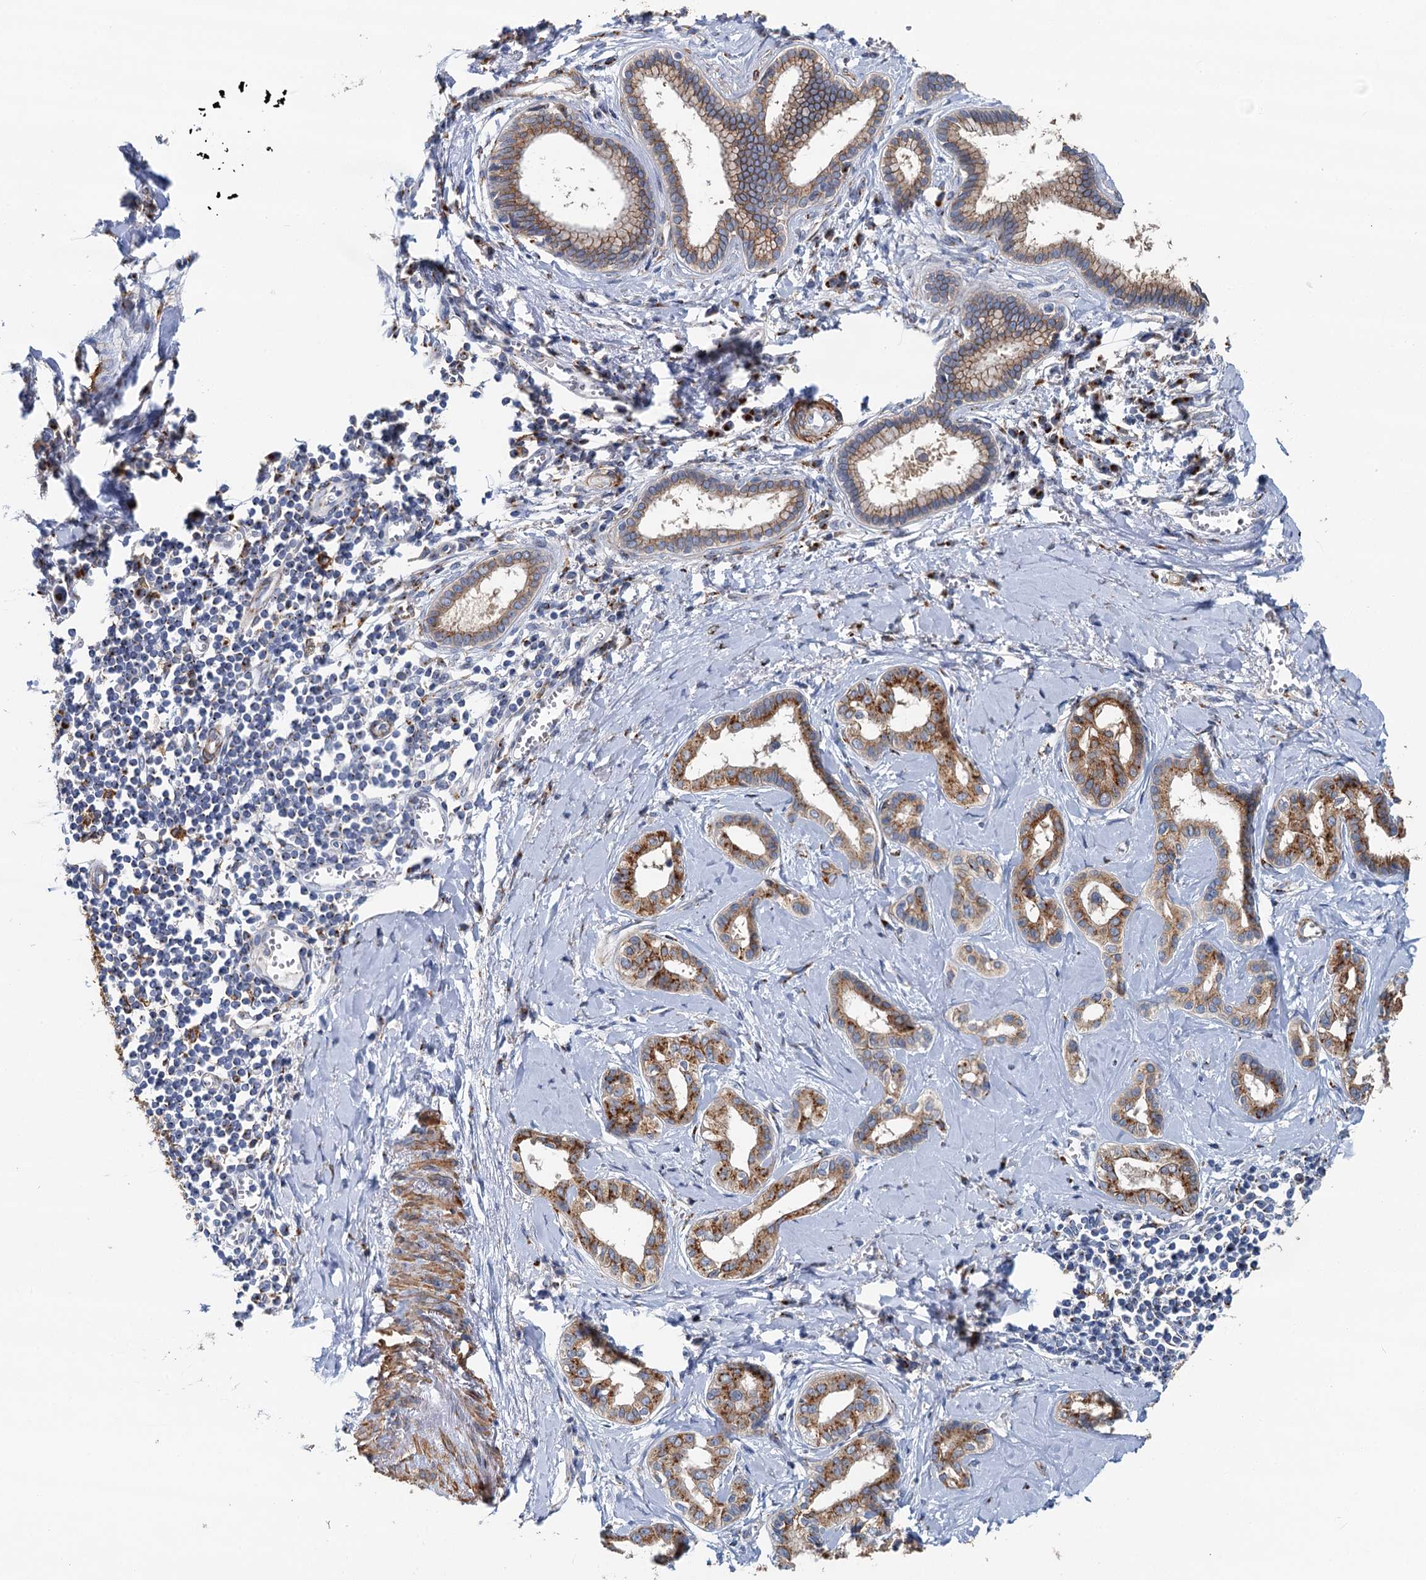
{"staining": {"intensity": "moderate", "quantity": ">75%", "location": "cytoplasmic/membranous"}, "tissue": "liver cancer", "cell_type": "Tumor cells", "image_type": "cancer", "snomed": [{"axis": "morphology", "description": "Cholangiocarcinoma"}, {"axis": "topography", "description": "Liver"}], "caption": "Immunohistochemical staining of human liver cancer reveals moderate cytoplasmic/membranous protein staining in about >75% of tumor cells.", "gene": "BET1L", "patient": {"sex": "female", "age": 77}}